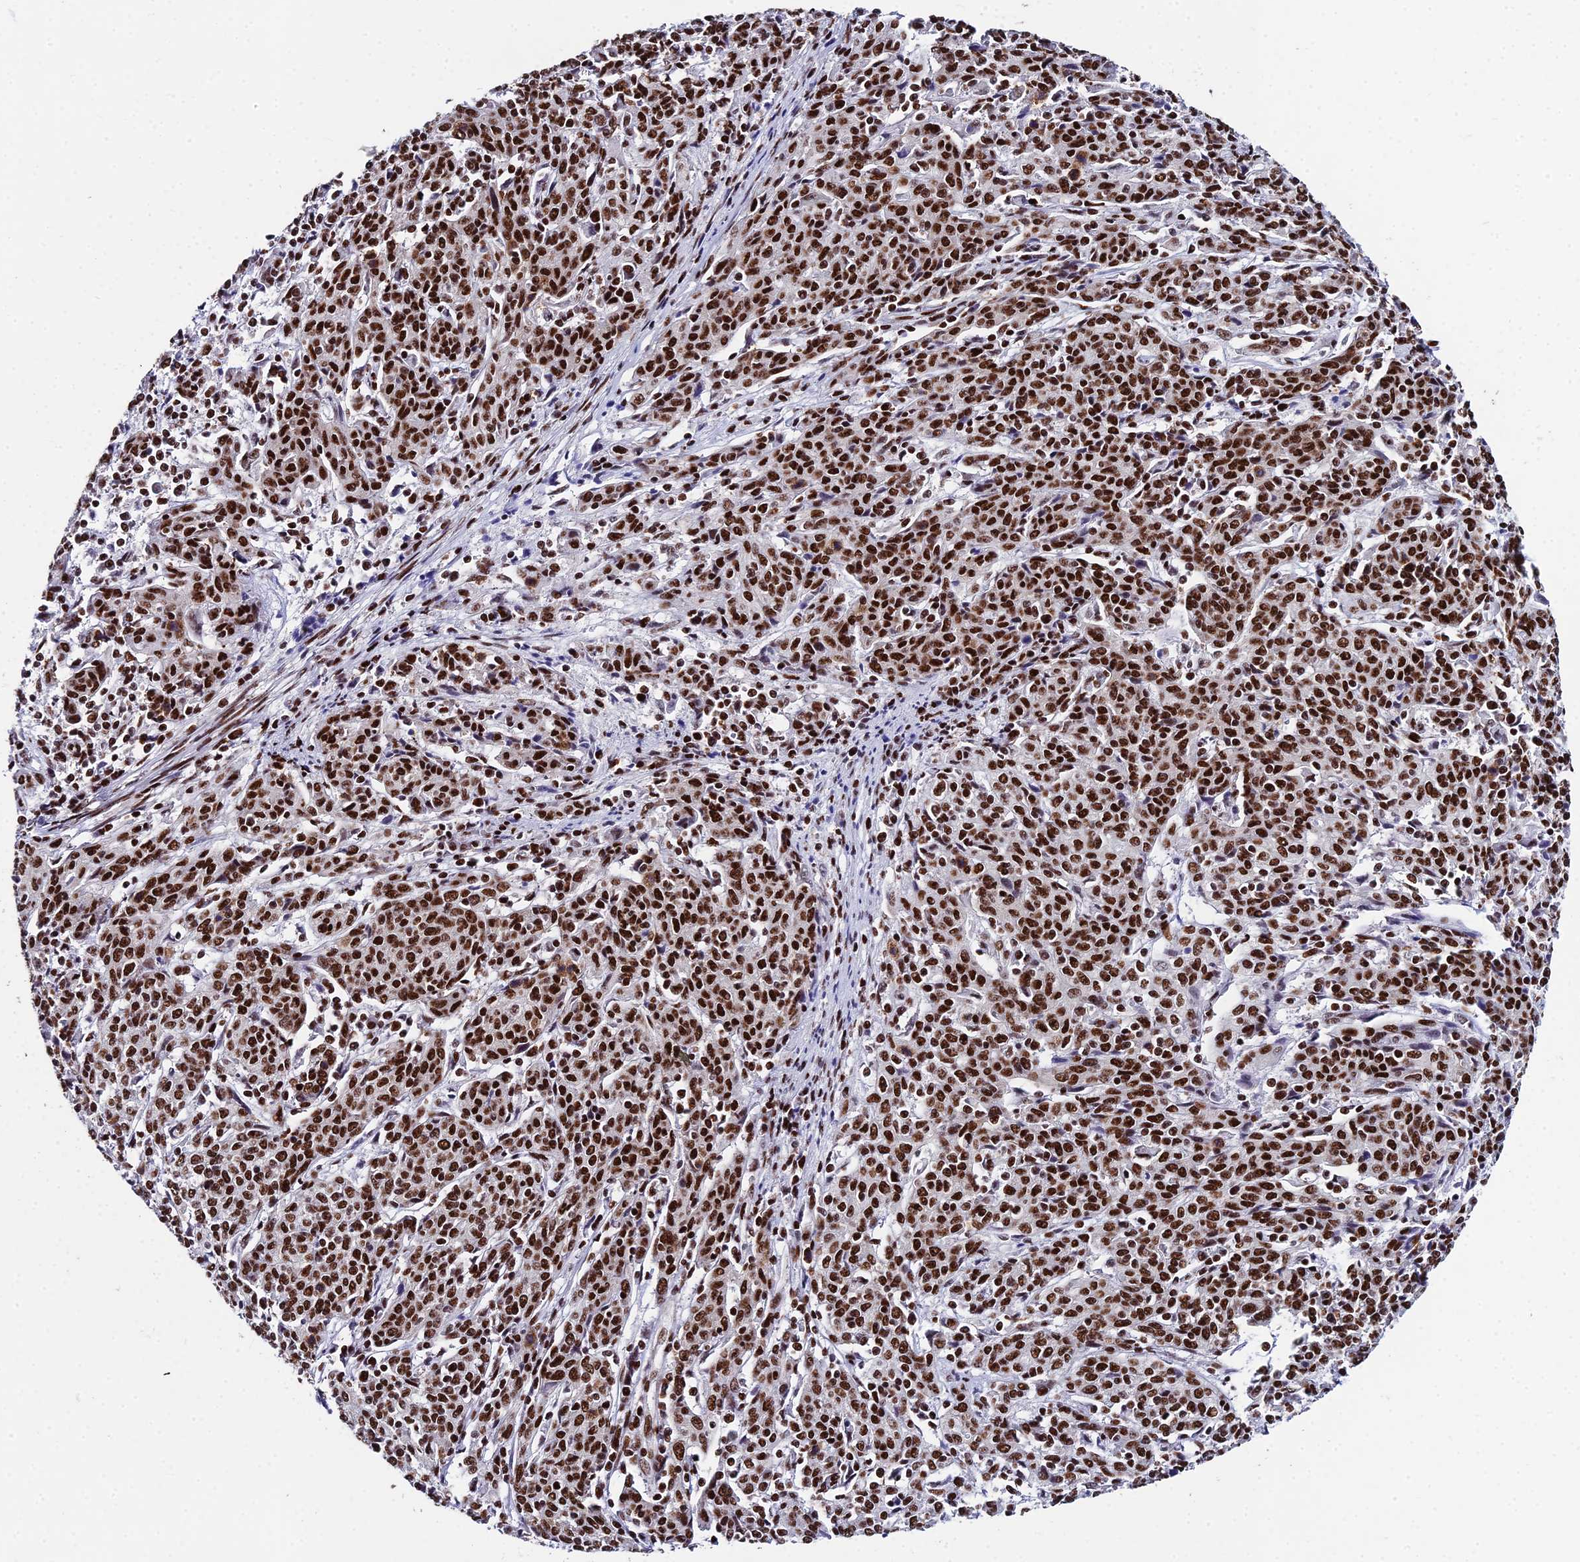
{"staining": {"intensity": "strong", "quantity": ">75%", "location": "nuclear"}, "tissue": "cervical cancer", "cell_type": "Tumor cells", "image_type": "cancer", "snomed": [{"axis": "morphology", "description": "Squamous cell carcinoma, NOS"}, {"axis": "topography", "description": "Cervix"}], "caption": "Immunohistochemical staining of human cervical squamous cell carcinoma demonstrates high levels of strong nuclear expression in approximately >75% of tumor cells.", "gene": "HNRNPH1", "patient": {"sex": "female", "age": 67}}